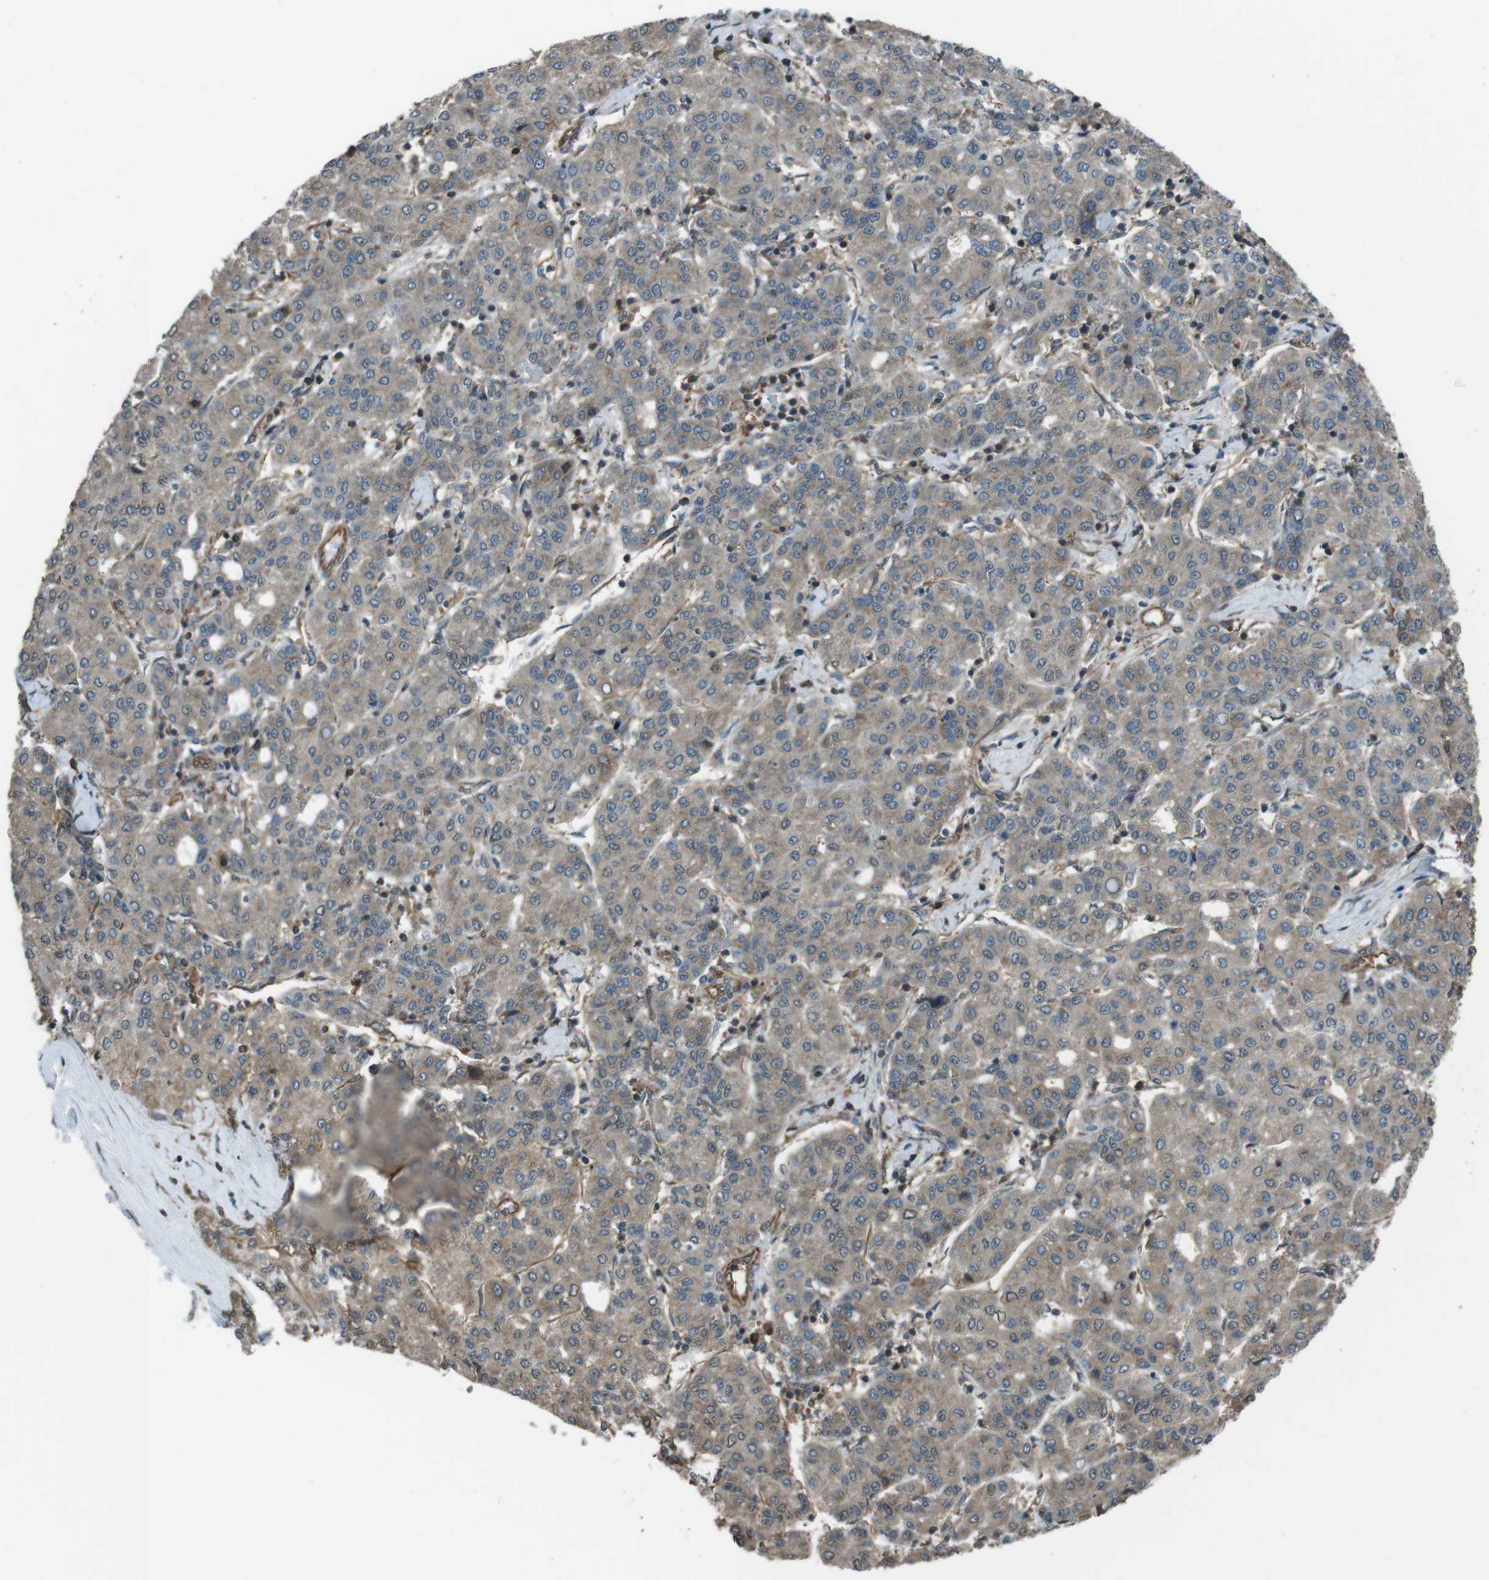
{"staining": {"intensity": "weak", "quantity": "25%-75%", "location": "cytoplasmic/membranous"}, "tissue": "liver cancer", "cell_type": "Tumor cells", "image_type": "cancer", "snomed": [{"axis": "morphology", "description": "Carcinoma, Hepatocellular, NOS"}, {"axis": "topography", "description": "Liver"}], "caption": "Protein expression analysis of liver cancer (hepatocellular carcinoma) reveals weak cytoplasmic/membranous staining in approximately 25%-75% of tumor cells. (DAB (3,3'-diaminobenzidine) = brown stain, brightfield microscopy at high magnification).", "gene": "PA2G4", "patient": {"sex": "male", "age": 65}}